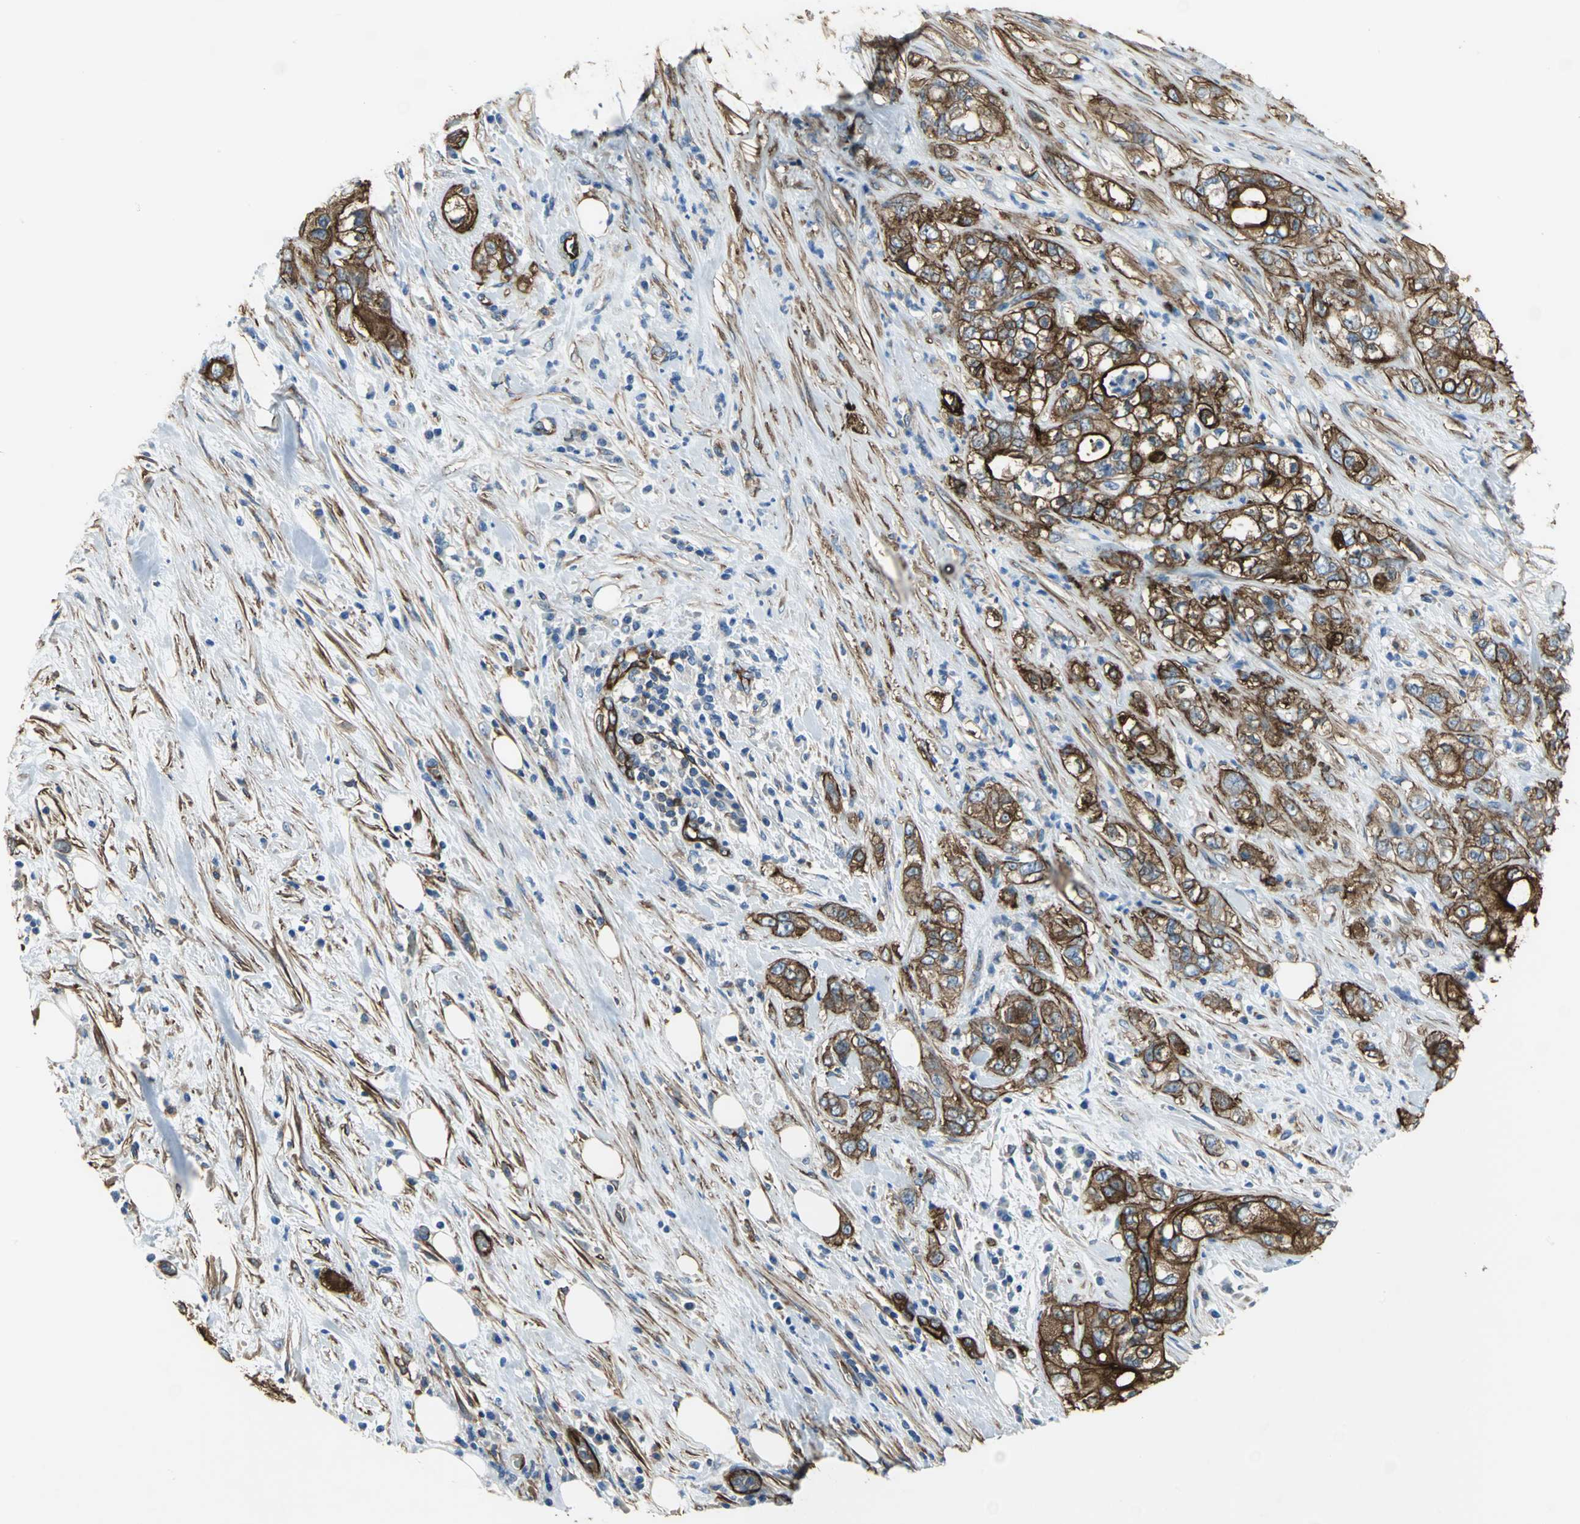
{"staining": {"intensity": "strong", "quantity": ">75%", "location": "cytoplasmic/membranous"}, "tissue": "pancreatic cancer", "cell_type": "Tumor cells", "image_type": "cancer", "snomed": [{"axis": "morphology", "description": "Adenocarcinoma, NOS"}, {"axis": "topography", "description": "Pancreas"}], "caption": "An image of human pancreatic cancer stained for a protein shows strong cytoplasmic/membranous brown staining in tumor cells.", "gene": "FLNB", "patient": {"sex": "male", "age": 70}}